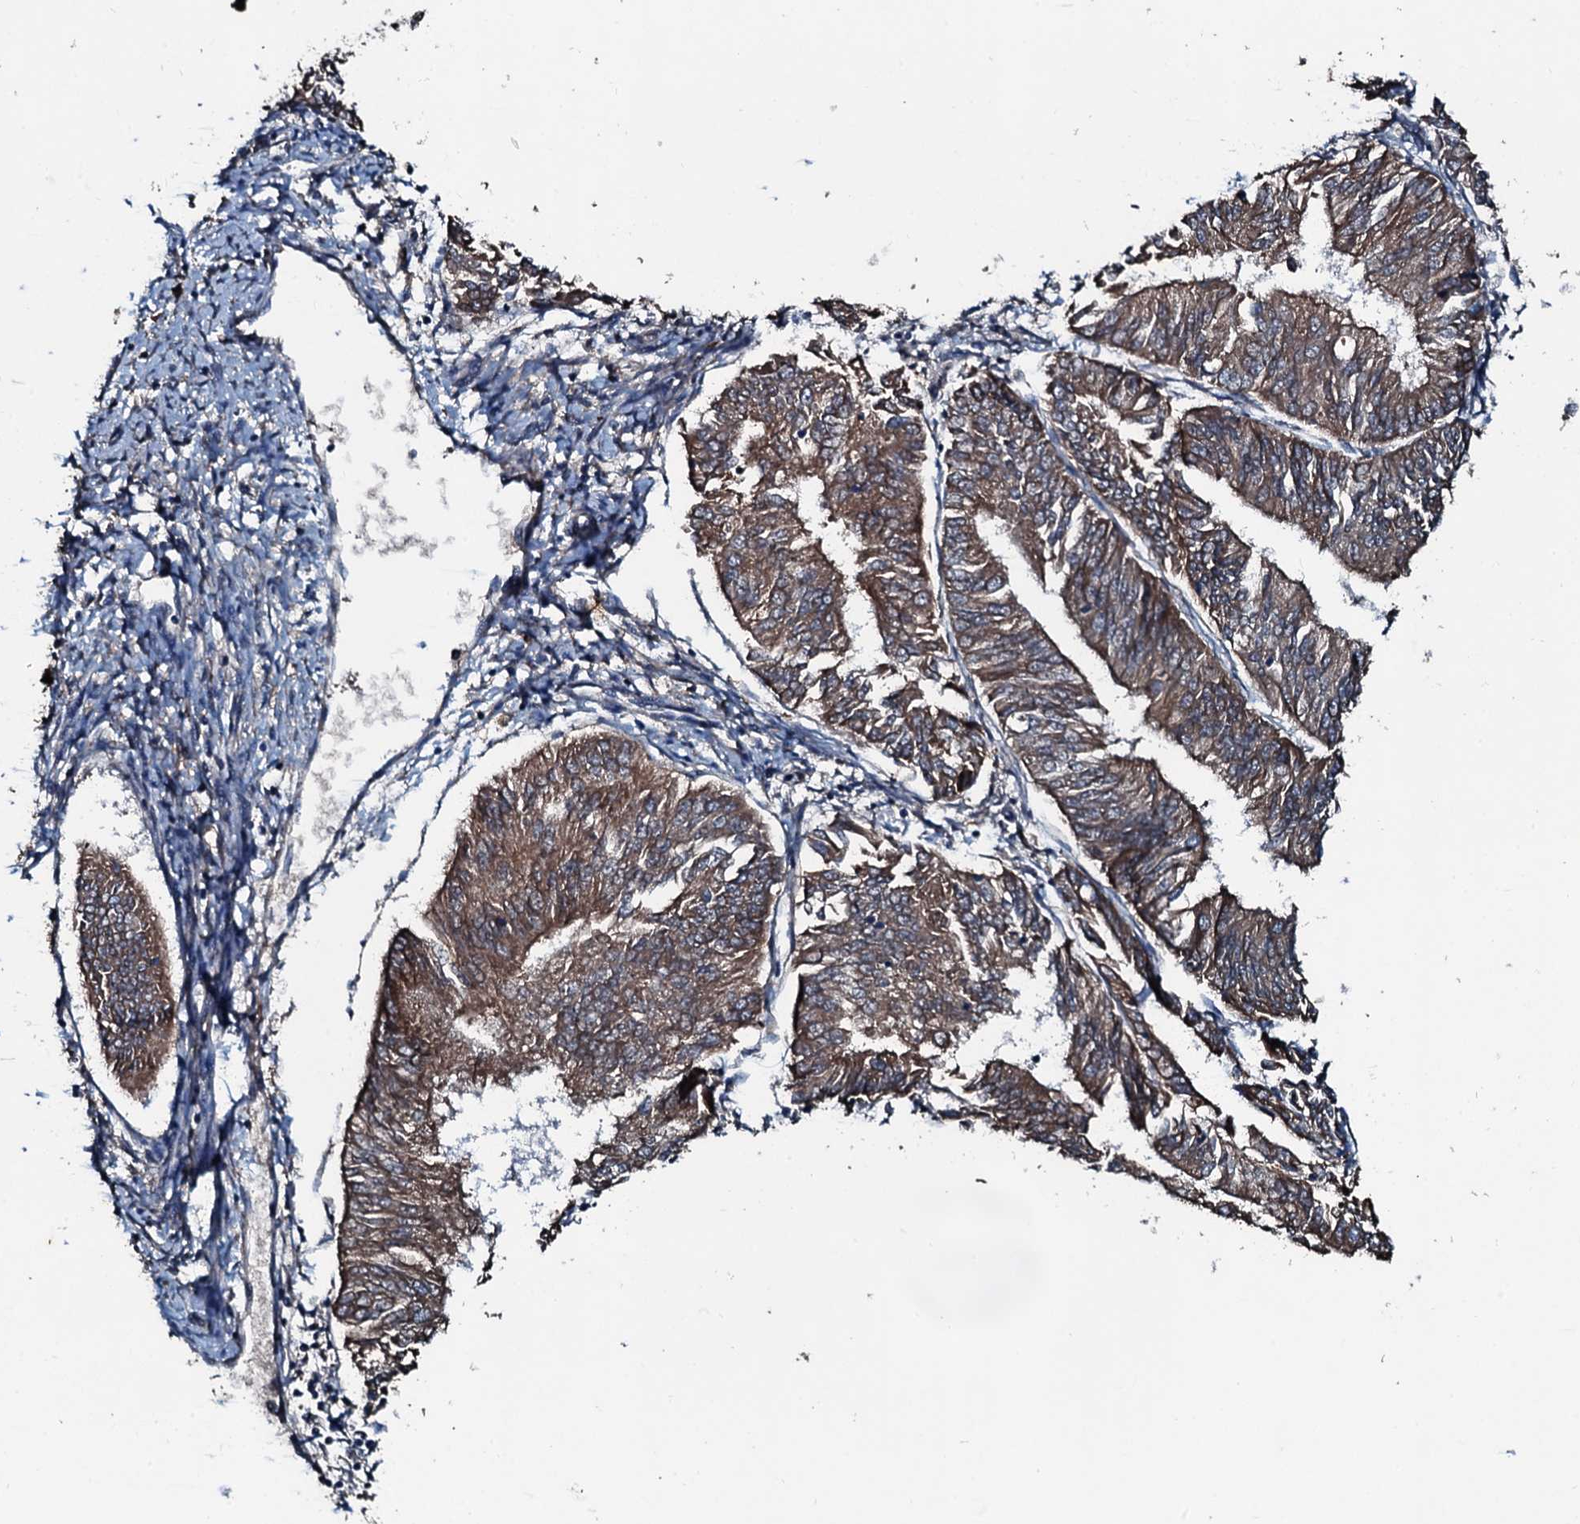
{"staining": {"intensity": "moderate", "quantity": ">75%", "location": "cytoplasmic/membranous"}, "tissue": "endometrial cancer", "cell_type": "Tumor cells", "image_type": "cancer", "snomed": [{"axis": "morphology", "description": "Adenocarcinoma, NOS"}, {"axis": "topography", "description": "Endometrium"}], "caption": "IHC photomicrograph of neoplastic tissue: endometrial adenocarcinoma stained using IHC reveals medium levels of moderate protein expression localized specifically in the cytoplasmic/membranous of tumor cells, appearing as a cytoplasmic/membranous brown color.", "gene": "ACSS3", "patient": {"sex": "female", "age": 58}}